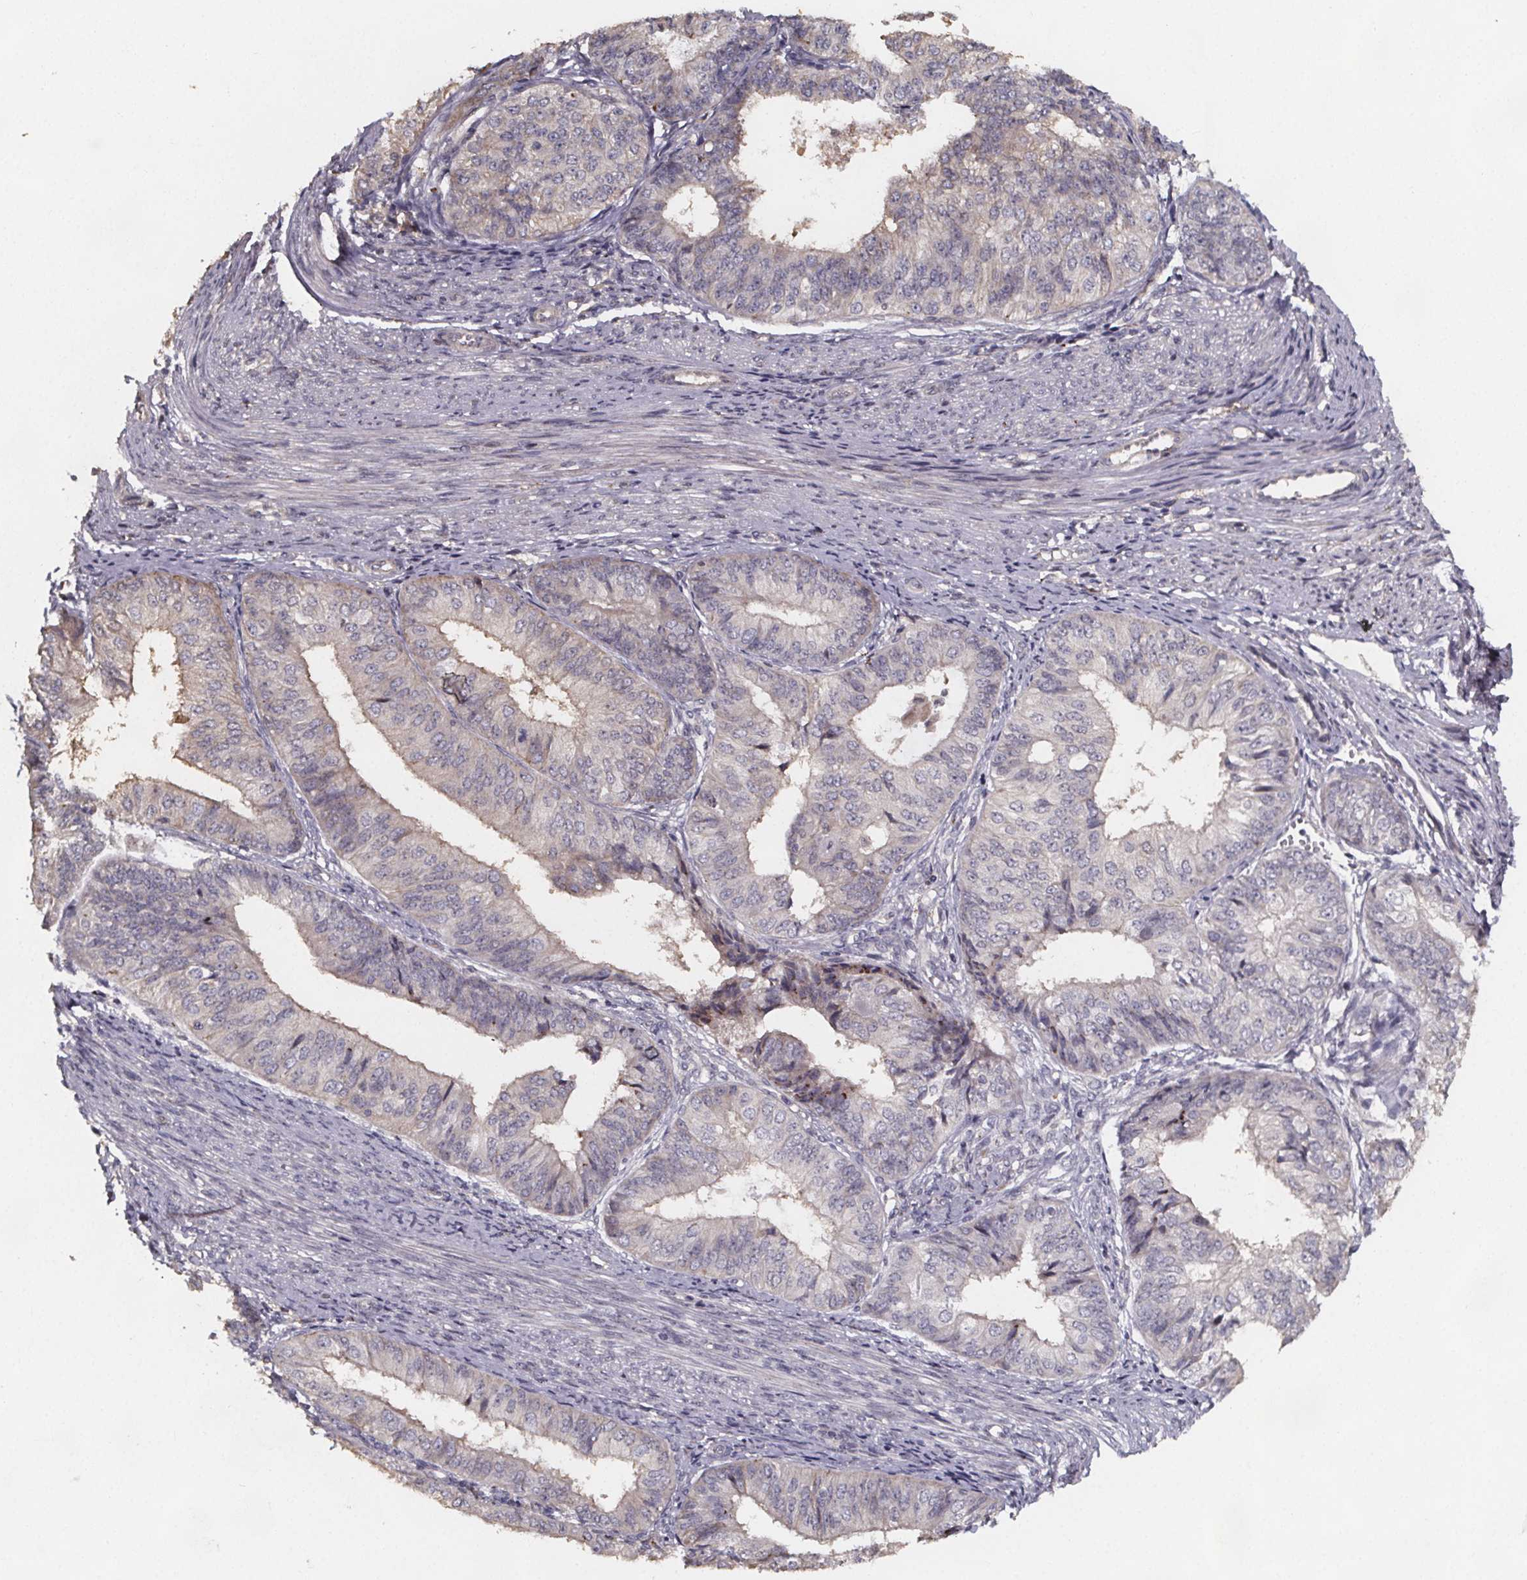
{"staining": {"intensity": "weak", "quantity": "<25%", "location": "cytoplasmic/membranous"}, "tissue": "endometrial cancer", "cell_type": "Tumor cells", "image_type": "cancer", "snomed": [{"axis": "morphology", "description": "Adenocarcinoma, NOS"}, {"axis": "topography", "description": "Endometrium"}], "caption": "An immunohistochemistry micrograph of endometrial cancer (adenocarcinoma) is shown. There is no staining in tumor cells of endometrial cancer (adenocarcinoma).", "gene": "ZNF879", "patient": {"sex": "female", "age": 58}}